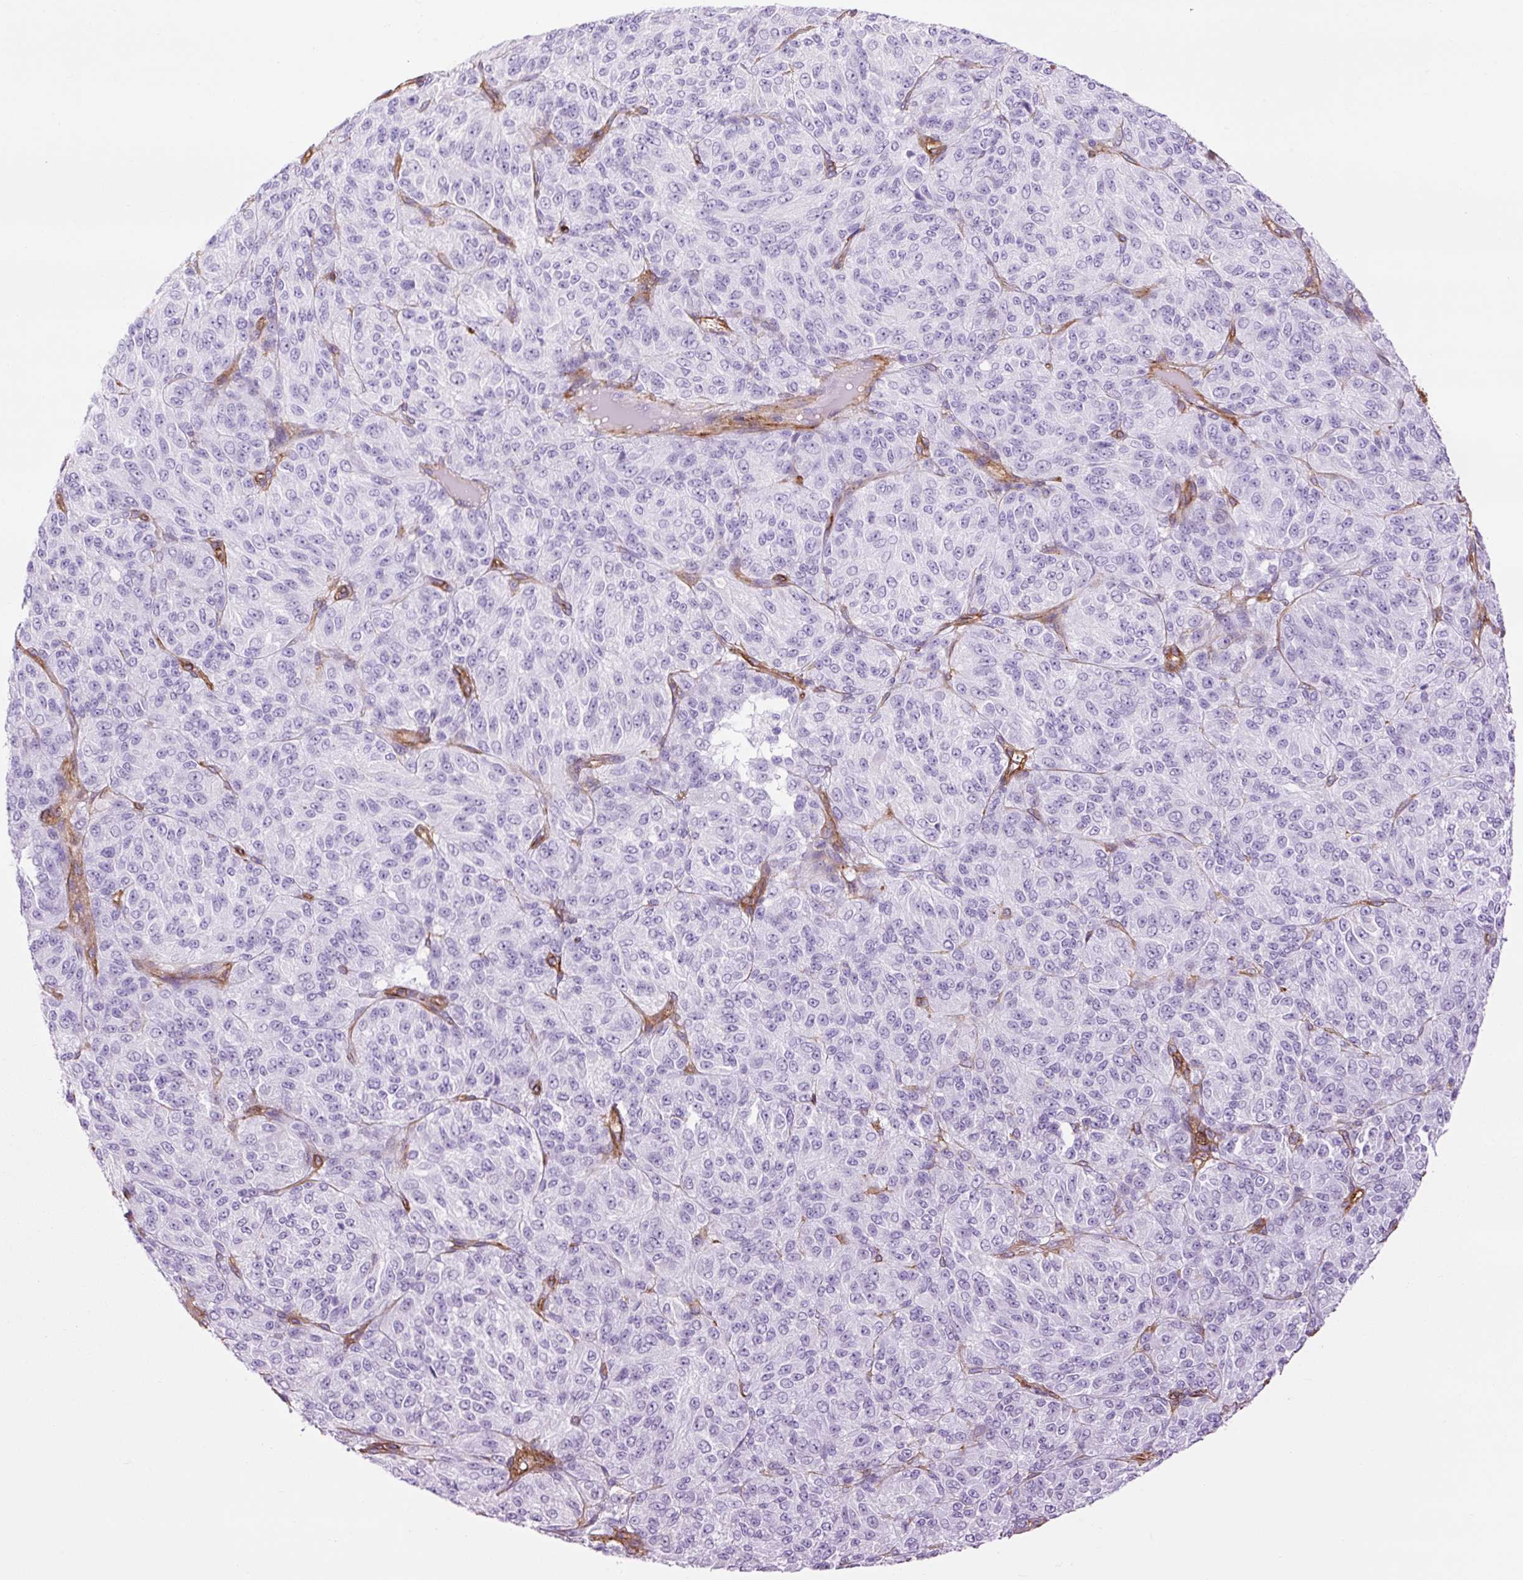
{"staining": {"intensity": "negative", "quantity": "none", "location": "none"}, "tissue": "melanoma", "cell_type": "Tumor cells", "image_type": "cancer", "snomed": [{"axis": "morphology", "description": "Malignant melanoma, Metastatic site"}, {"axis": "topography", "description": "Brain"}], "caption": "DAB (3,3'-diaminobenzidine) immunohistochemical staining of melanoma displays no significant expression in tumor cells. (Immunohistochemistry (ihc), brightfield microscopy, high magnification).", "gene": "CAV1", "patient": {"sex": "female", "age": 56}}